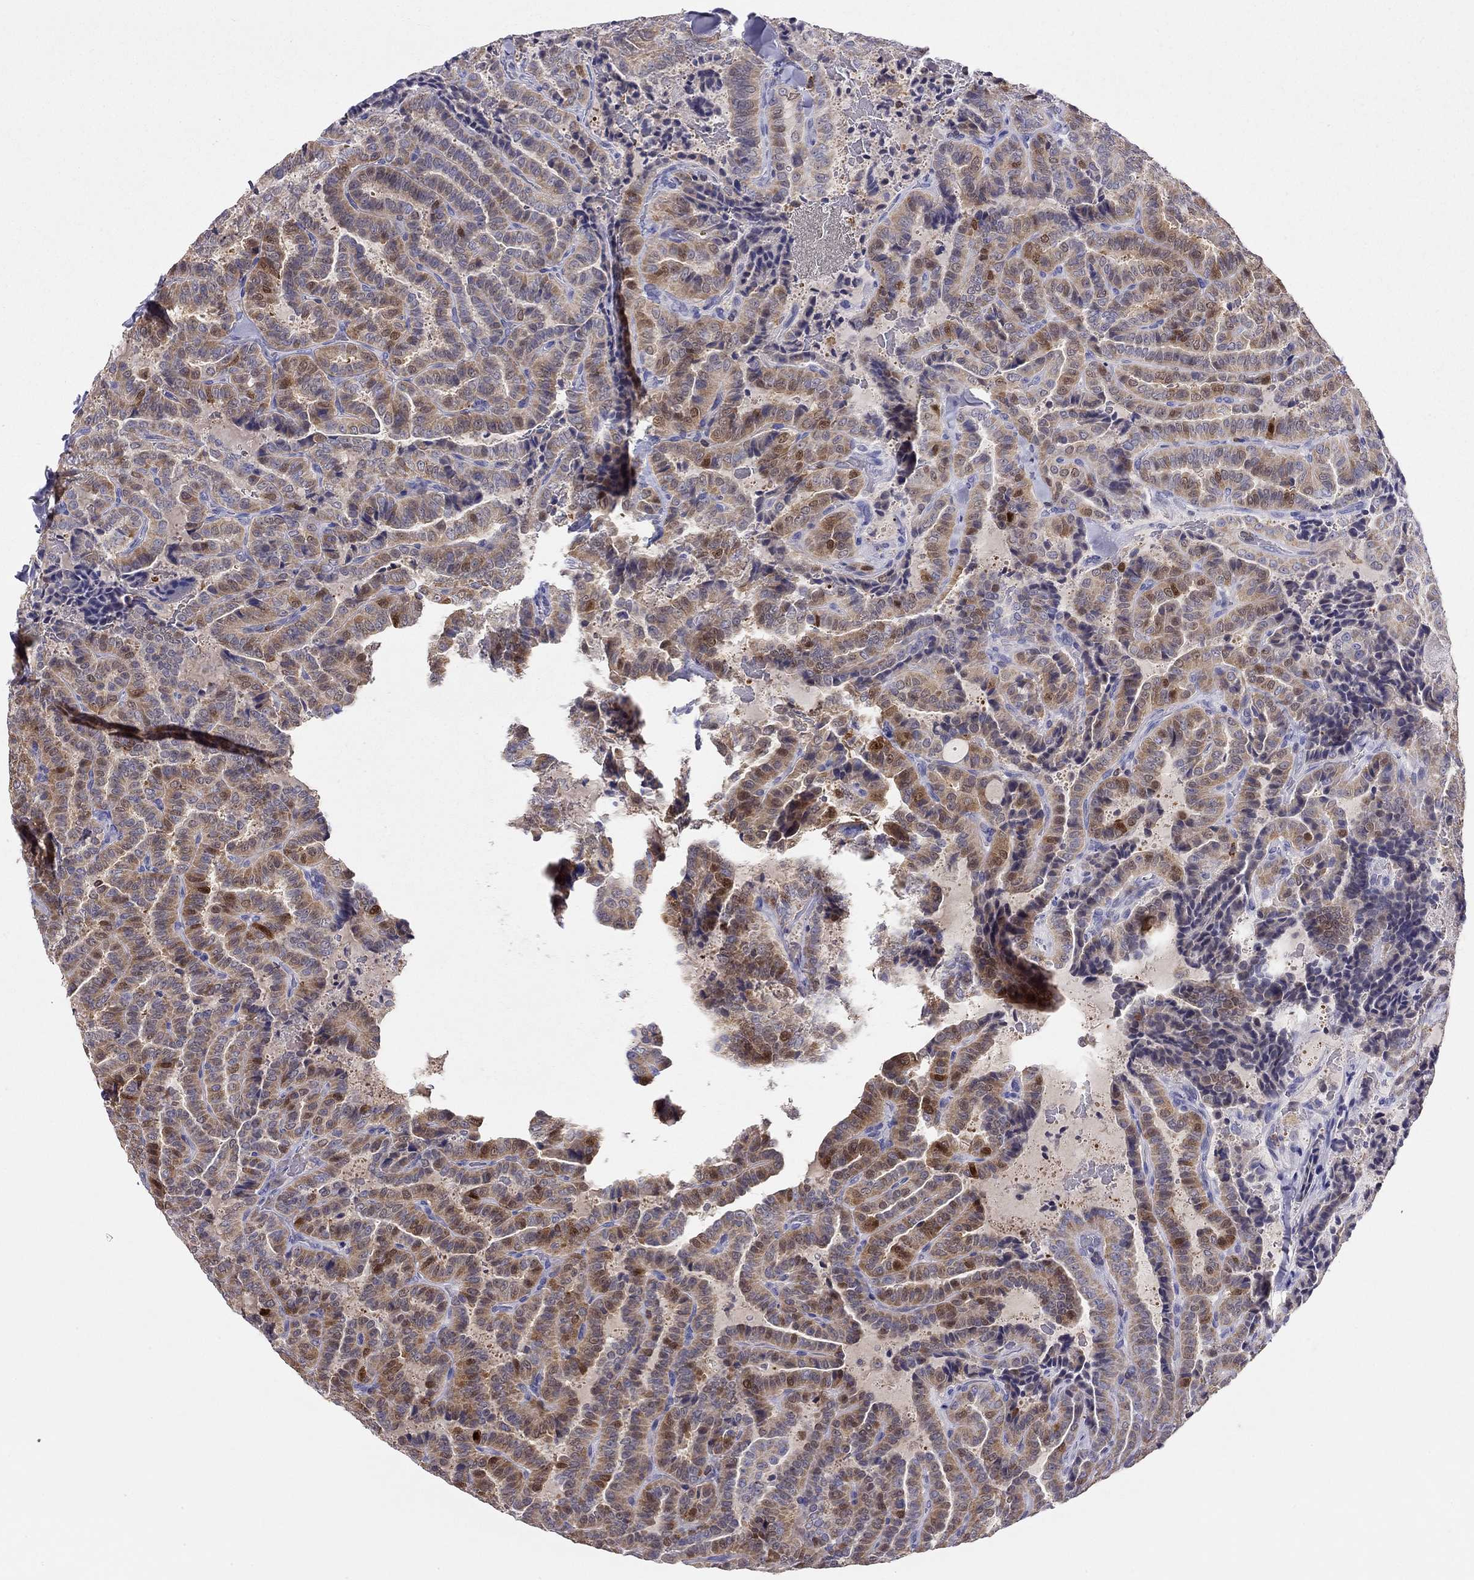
{"staining": {"intensity": "moderate", "quantity": "<25%", "location": "cytoplasmic/membranous,nuclear"}, "tissue": "thyroid cancer", "cell_type": "Tumor cells", "image_type": "cancer", "snomed": [{"axis": "morphology", "description": "Papillary adenocarcinoma, NOS"}, {"axis": "topography", "description": "Thyroid gland"}], "caption": "Moderate cytoplasmic/membranous and nuclear staining is identified in approximately <25% of tumor cells in papillary adenocarcinoma (thyroid).", "gene": "CITED1", "patient": {"sex": "female", "age": 39}}